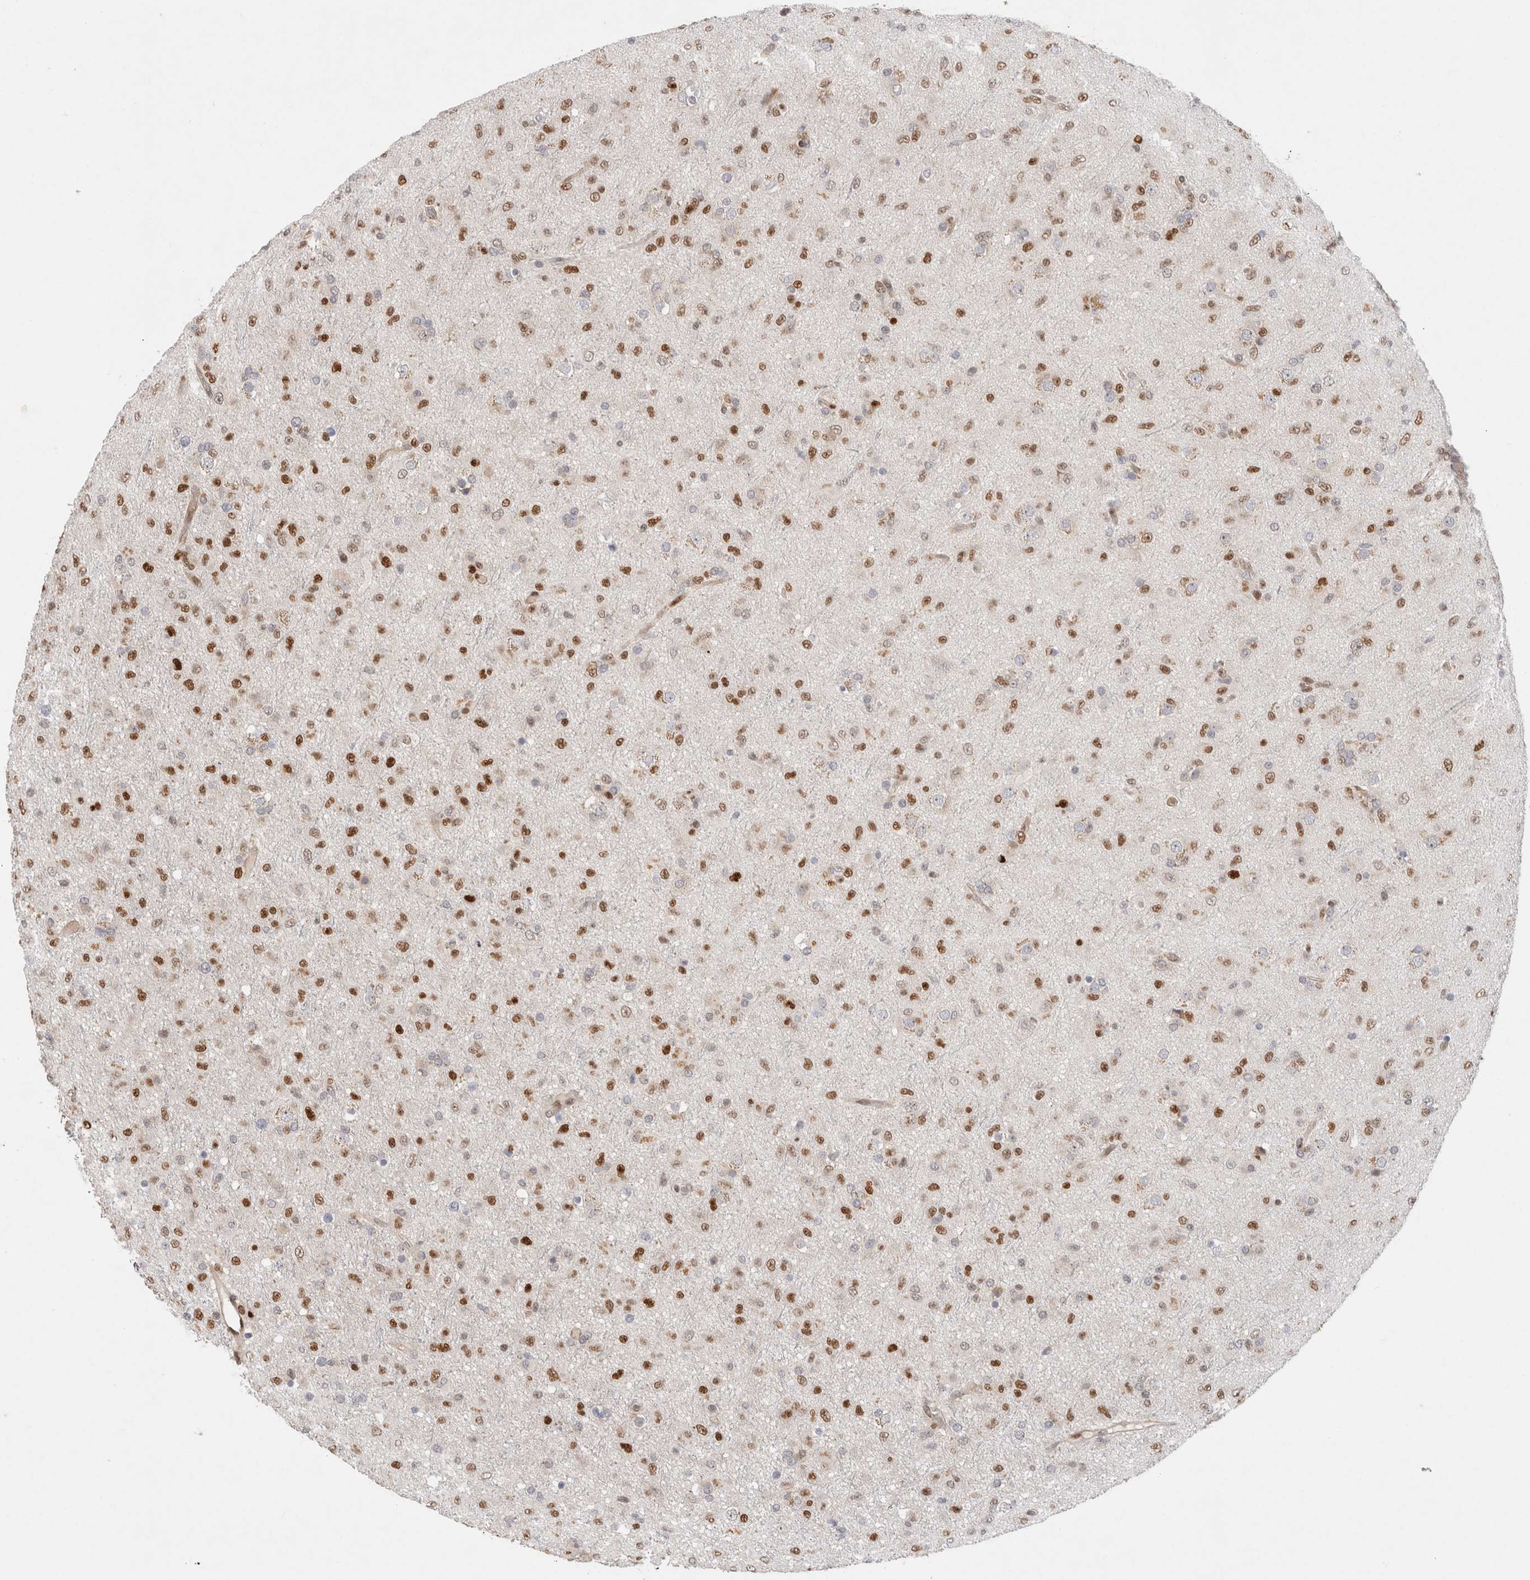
{"staining": {"intensity": "moderate", "quantity": ">75%", "location": "nuclear"}, "tissue": "glioma", "cell_type": "Tumor cells", "image_type": "cancer", "snomed": [{"axis": "morphology", "description": "Glioma, malignant, Low grade"}, {"axis": "topography", "description": "Brain"}], "caption": "DAB (3,3'-diaminobenzidine) immunohistochemical staining of glioma shows moderate nuclear protein expression in about >75% of tumor cells. The protein of interest is shown in brown color, while the nuclei are stained blue.", "gene": "TCF4", "patient": {"sex": "male", "age": 65}}